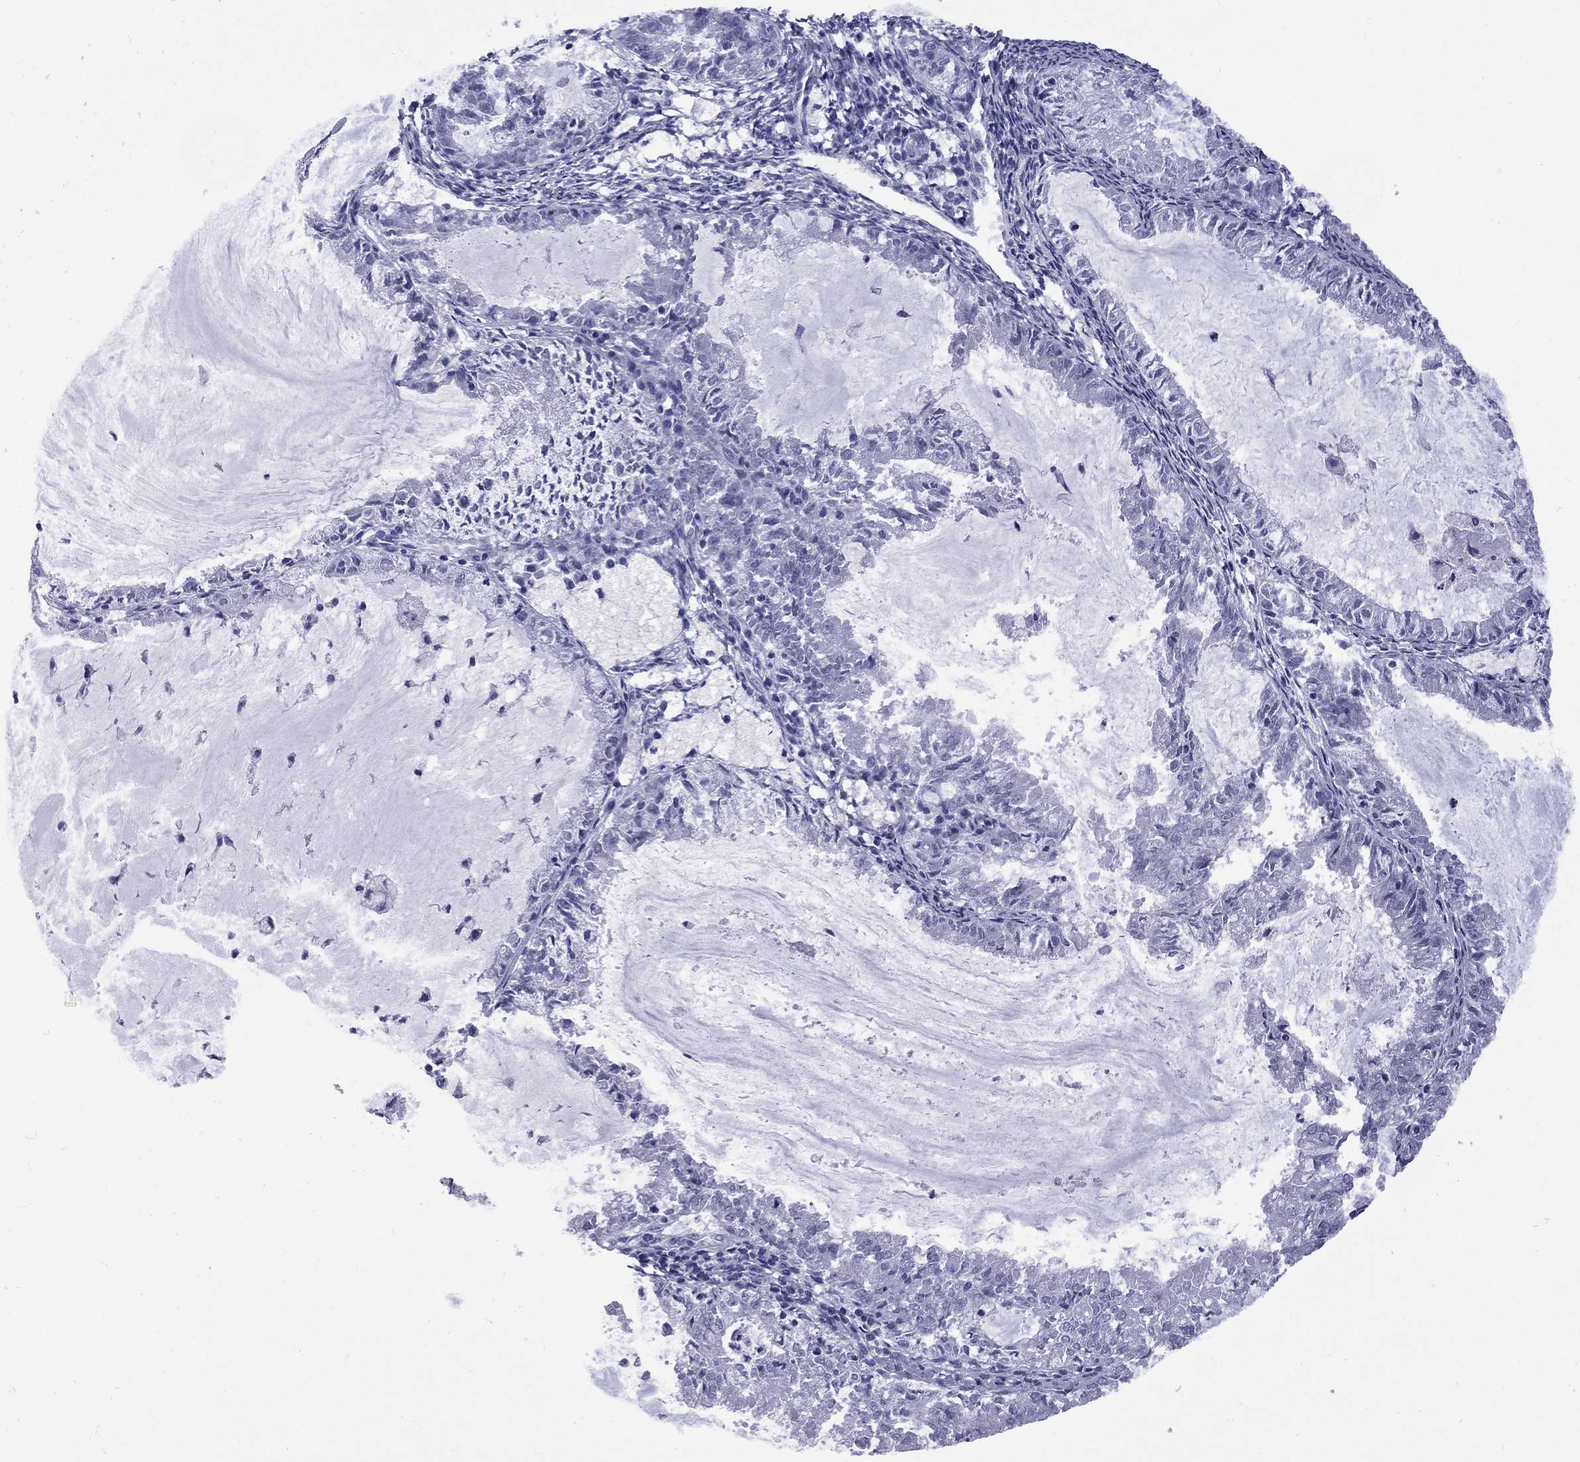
{"staining": {"intensity": "negative", "quantity": "none", "location": "none"}, "tissue": "endometrial cancer", "cell_type": "Tumor cells", "image_type": "cancer", "snomed": [{"axis": "morphology", "description": "Adenocarcinoma, NOS"}, {"axis": "topography", "description": "Endometrium"}], "caption": "The IHC histopathology image has no significant positivity in tumor cells of endometrial cancer tissue. (DAB immunohistochemistry (IHC) with hematoxylin counter stain).", "gene": "EPPIN", "patient": {"sex": "female", "age": 57}}